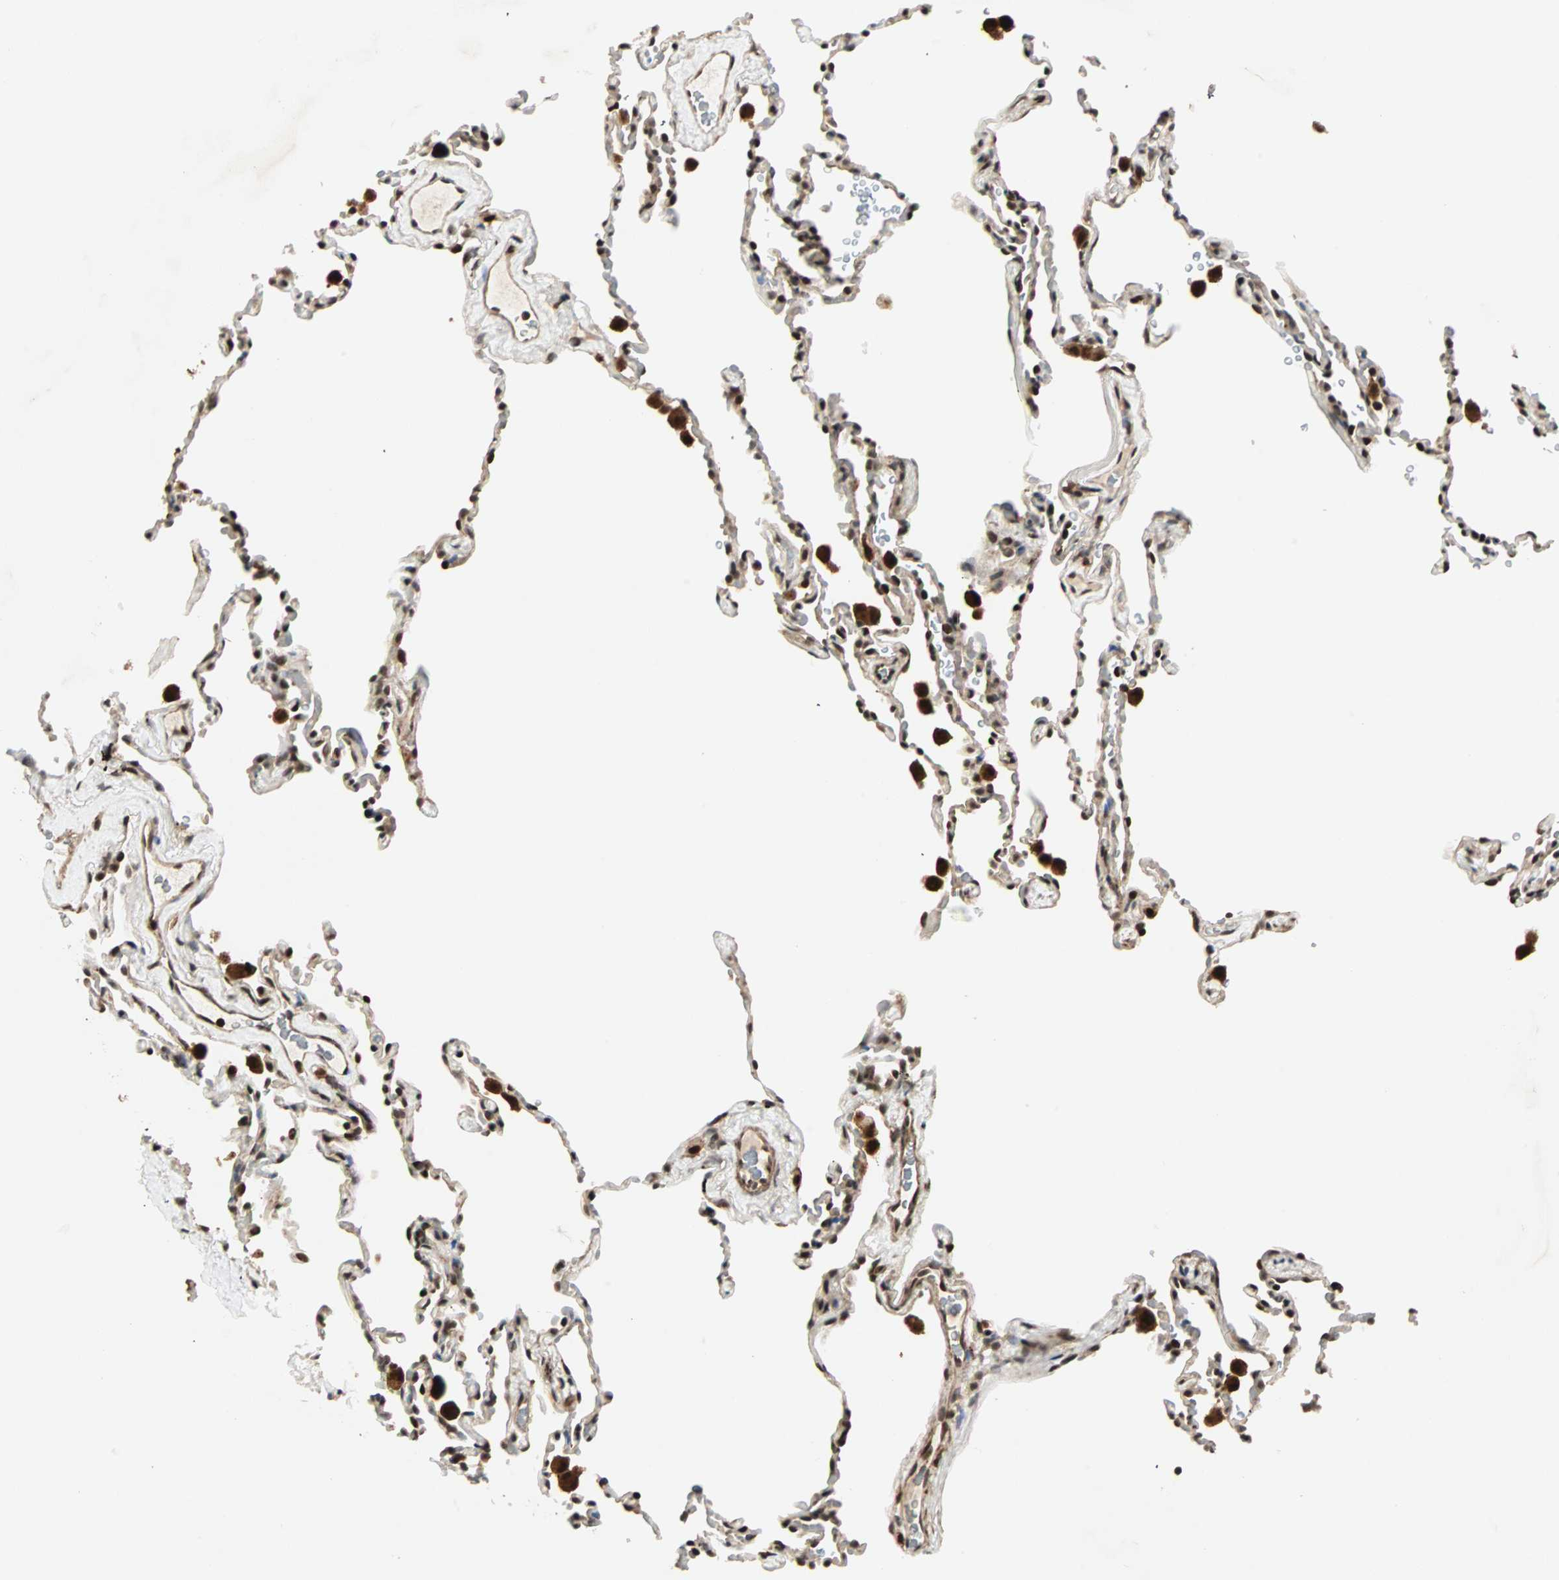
{"staining": {"intensity": "moderate", "quantity": "25%-75%", "location": "nuclear"}, "tissue": "lung", "cell_type": "Alveolar cells", "image_type": "normal", "snomed": [{"axis": "morphology", "description": "Normal tissue, NOS"}, {"axis": "morphology", "description": "Soft tissue tumor metastatic"}, {"axis": "topography", "description": "Lung"}], "caption": "Immunohistochemistry (IHC) of unremarkable human lung reveals medium levels of moderate nuclear staining in about 25%-75% of alveolar cells. The protein of interest is stained brown, and the nuclei are stained in blue (DAB (3,3'-diaminobenzidine) IHC with brightfield microscopy, high magnification).", "gene": "ZBED9", "patient": {"sex": "male", "age": 59}}